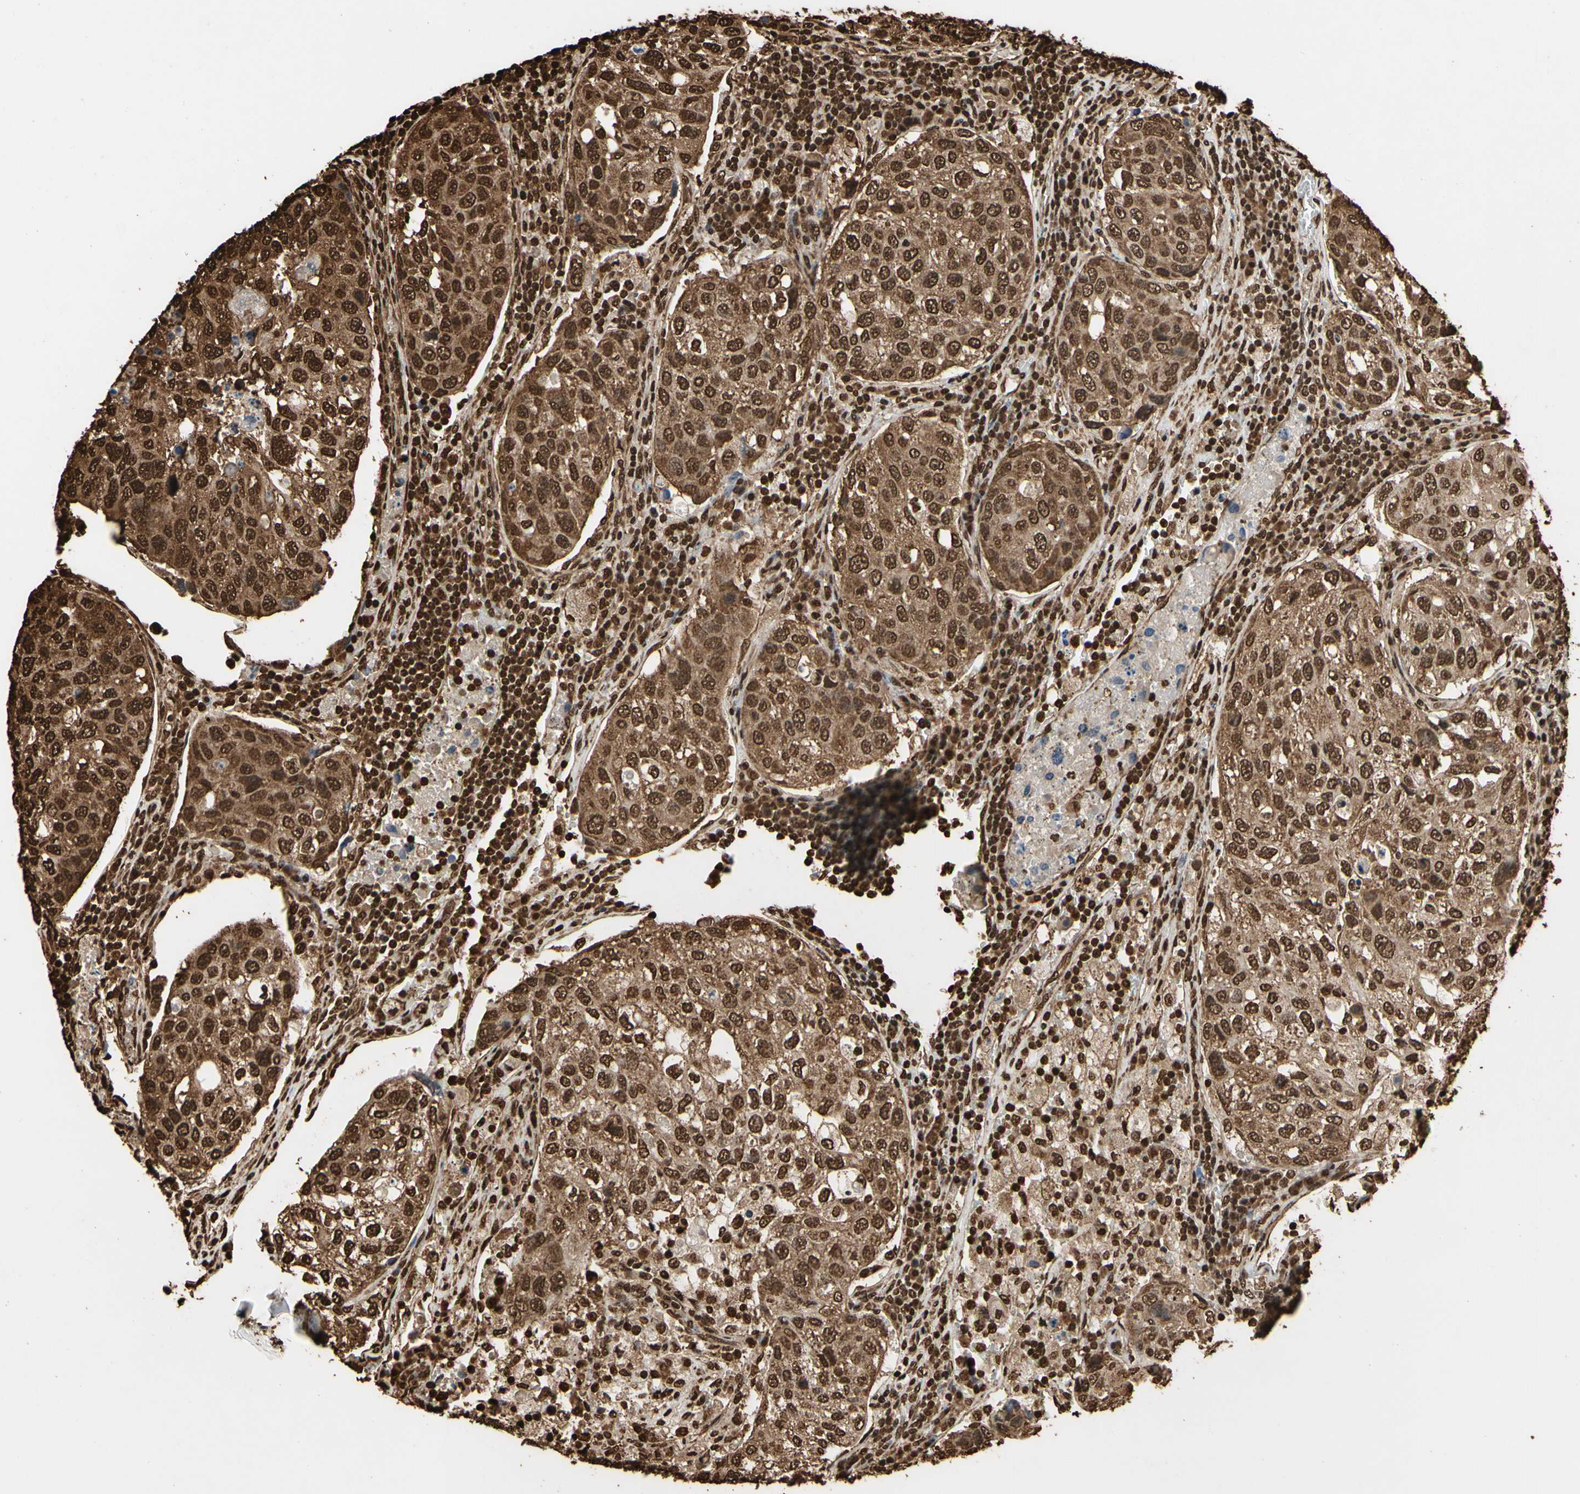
{"staining": {"intensity": "strong", "quantity": ">75%", "location": "cytoplasmic/membranous,nuclear"}, "tissue": "urothelial cancer", "cell_type": "Tumor cells", "image_type": "cancer", "snomed": [{"axis": "morphology", "description": "Urothelial carcinoma, High grade"}, {"axis": "topography", "description": "Lymph node"}, {"axis": "topography", "description": "Urinary bladder"}], "caption": "About >75% of tumor cells in urothelial cancer show strong cytoplasmic/membranous and nuclear protein expression as visualized by brown immunohistochemical staining.", "gene": "HNRNPK", "patient": {"sex": "male", "age": 51}}